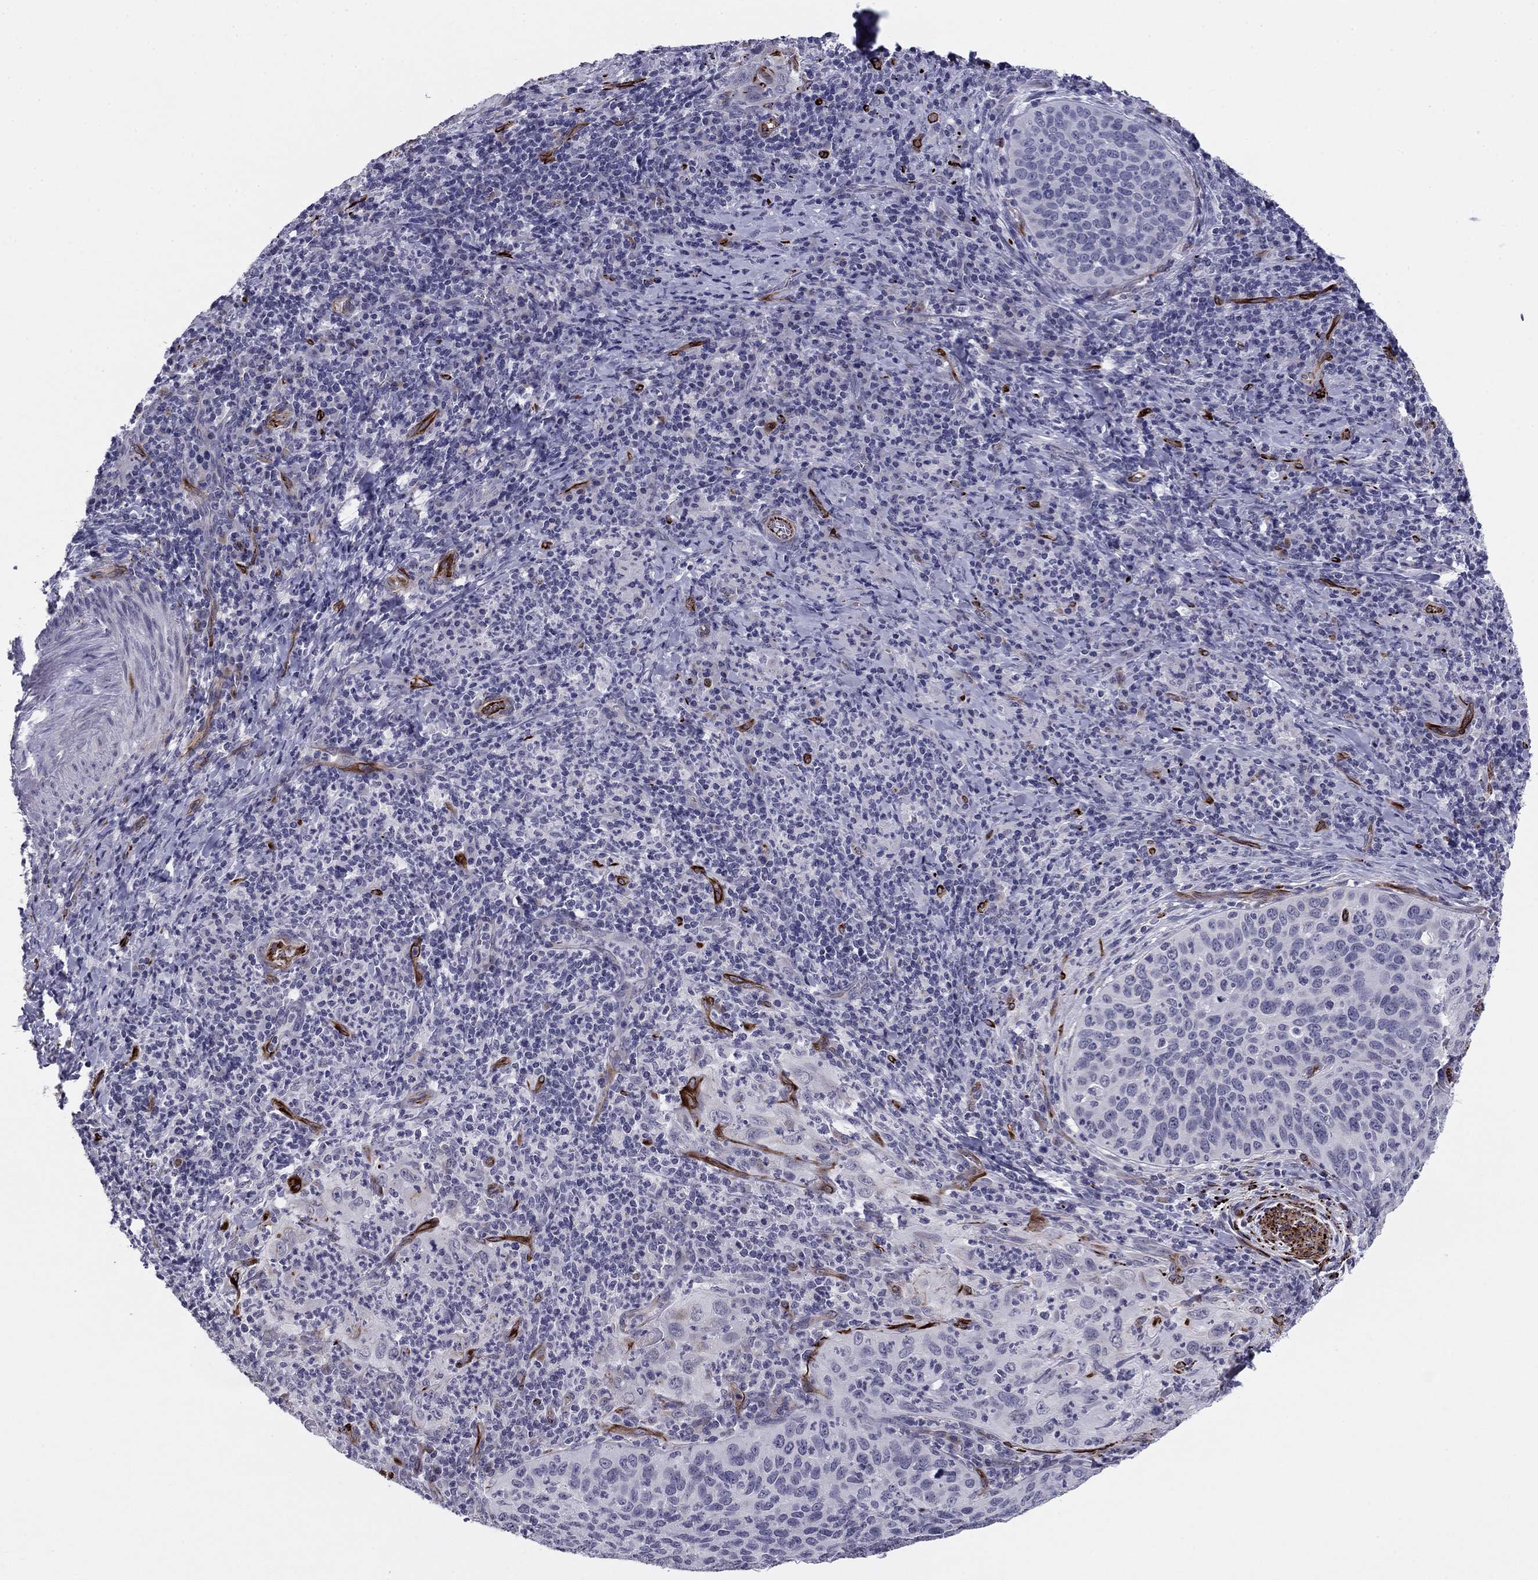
{"staining": {"intensity": "negative", "quantity": "none", "location": "none"}, "tissue": "cervical cancer", "cell_type": "Tumor cells", "image_type": "cancer", "snomed": [{"axis": "morphology", "description": "Squamous cell carcinoma, NOS"}, {"axis": "topography", "description": "Cervix"}], "caption": "High power microscopy micrograph of an IHC histopathology image of cervical cancer (squamous cell carcinoma), revealing no significant staining in tumor cells.", "gene": "ANKS4B", "patient": {"sex": "female", "age": 26}}